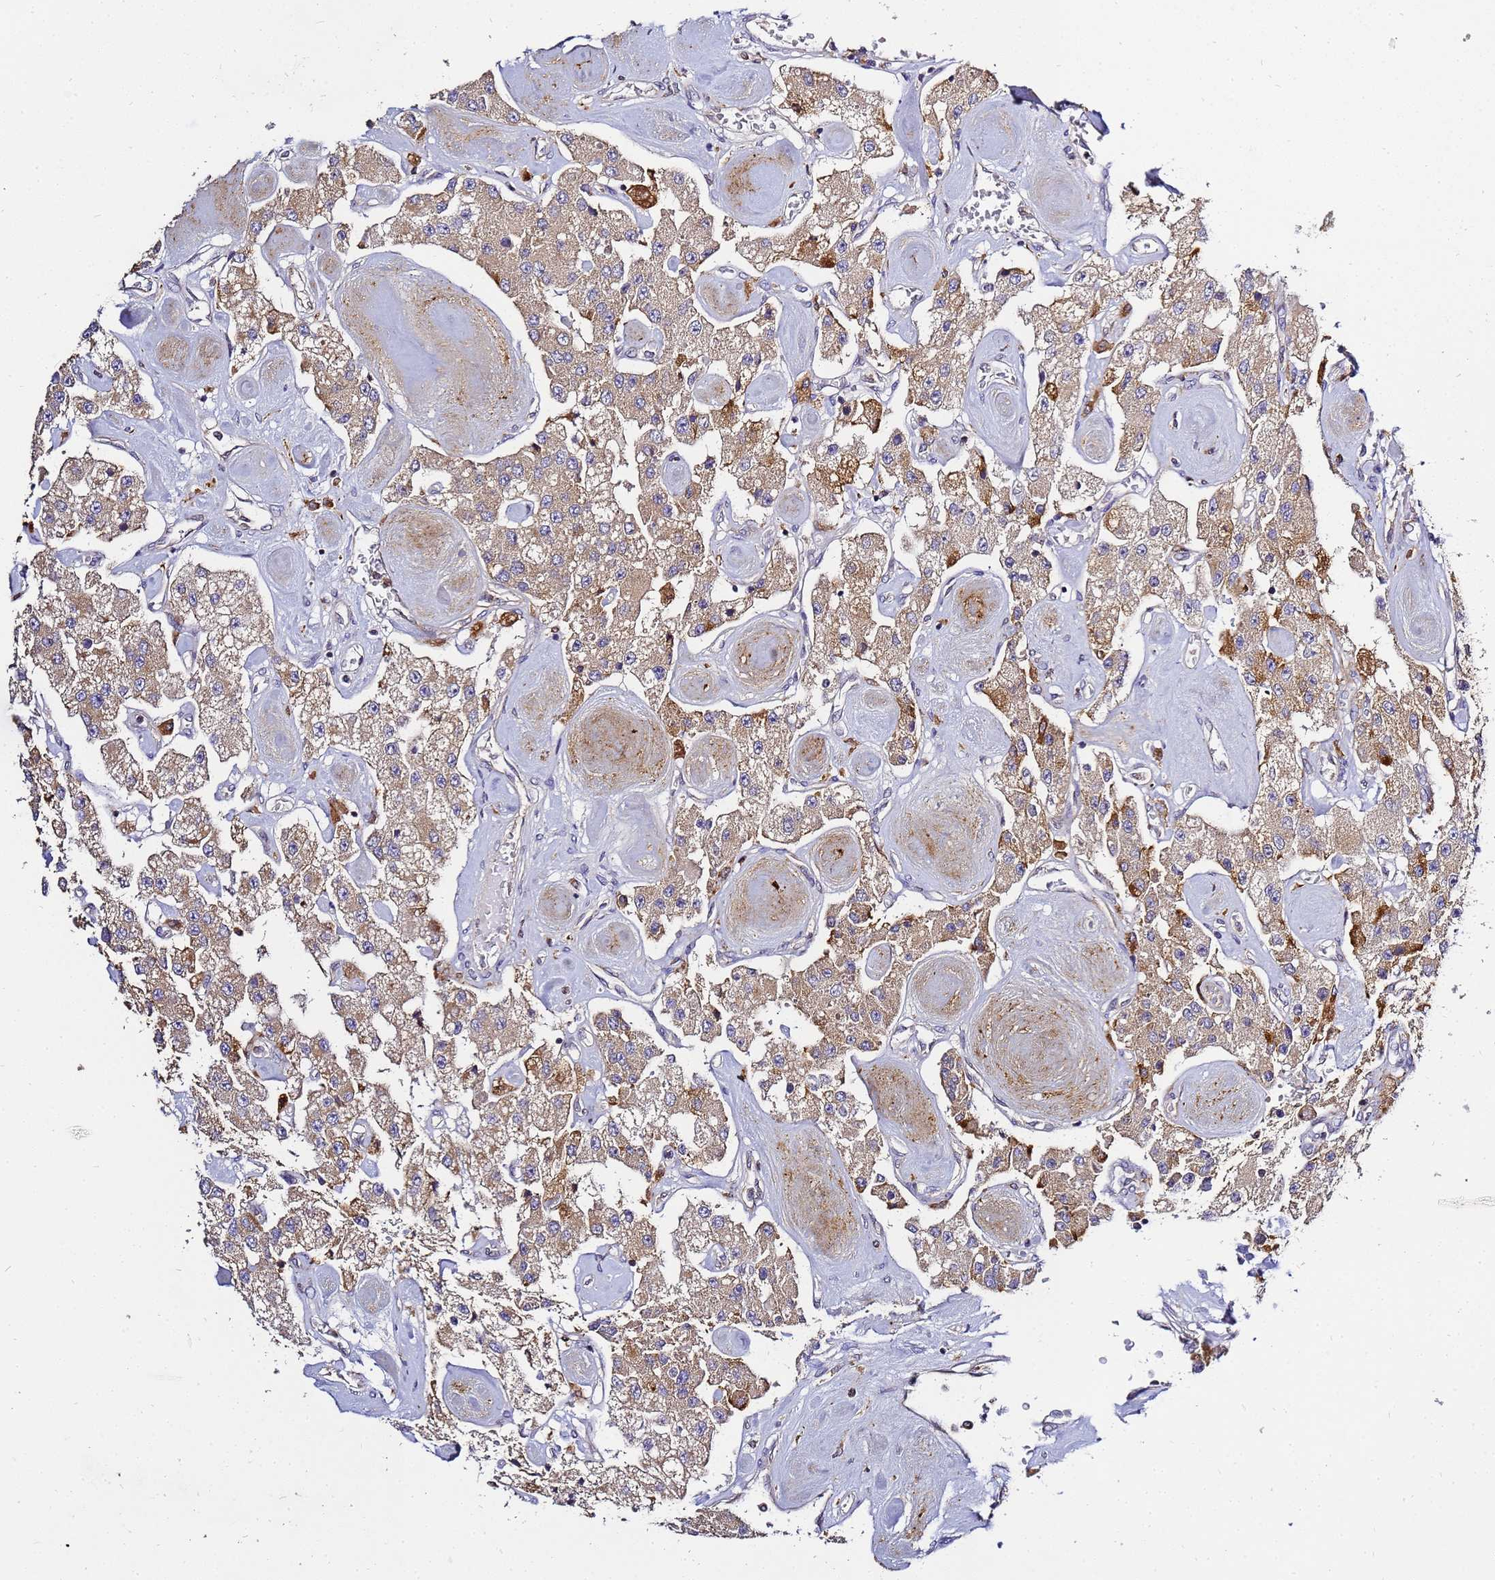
{"staining": {"intensity": "moderate", "quantity": ">75%", "location": "cytoplasmic/membranous"}, "tissue": "carcinoid", "cell_type": "Tumor cells", "image_type": "cancer", "snomed": [{"axis": "morphology", "description": "Carcinoid, malignant, NOS"}, {"axis": "topography", "description": "Pancreas"}], "caption": "Immunohistochemistry of carcinoid reveals medium levels of moderate cytoplasmic/membranous positivity in approximately >75% of tumor cells.", "gene": "ADPGK", "patient": {"sex": "male", "age": 41}}